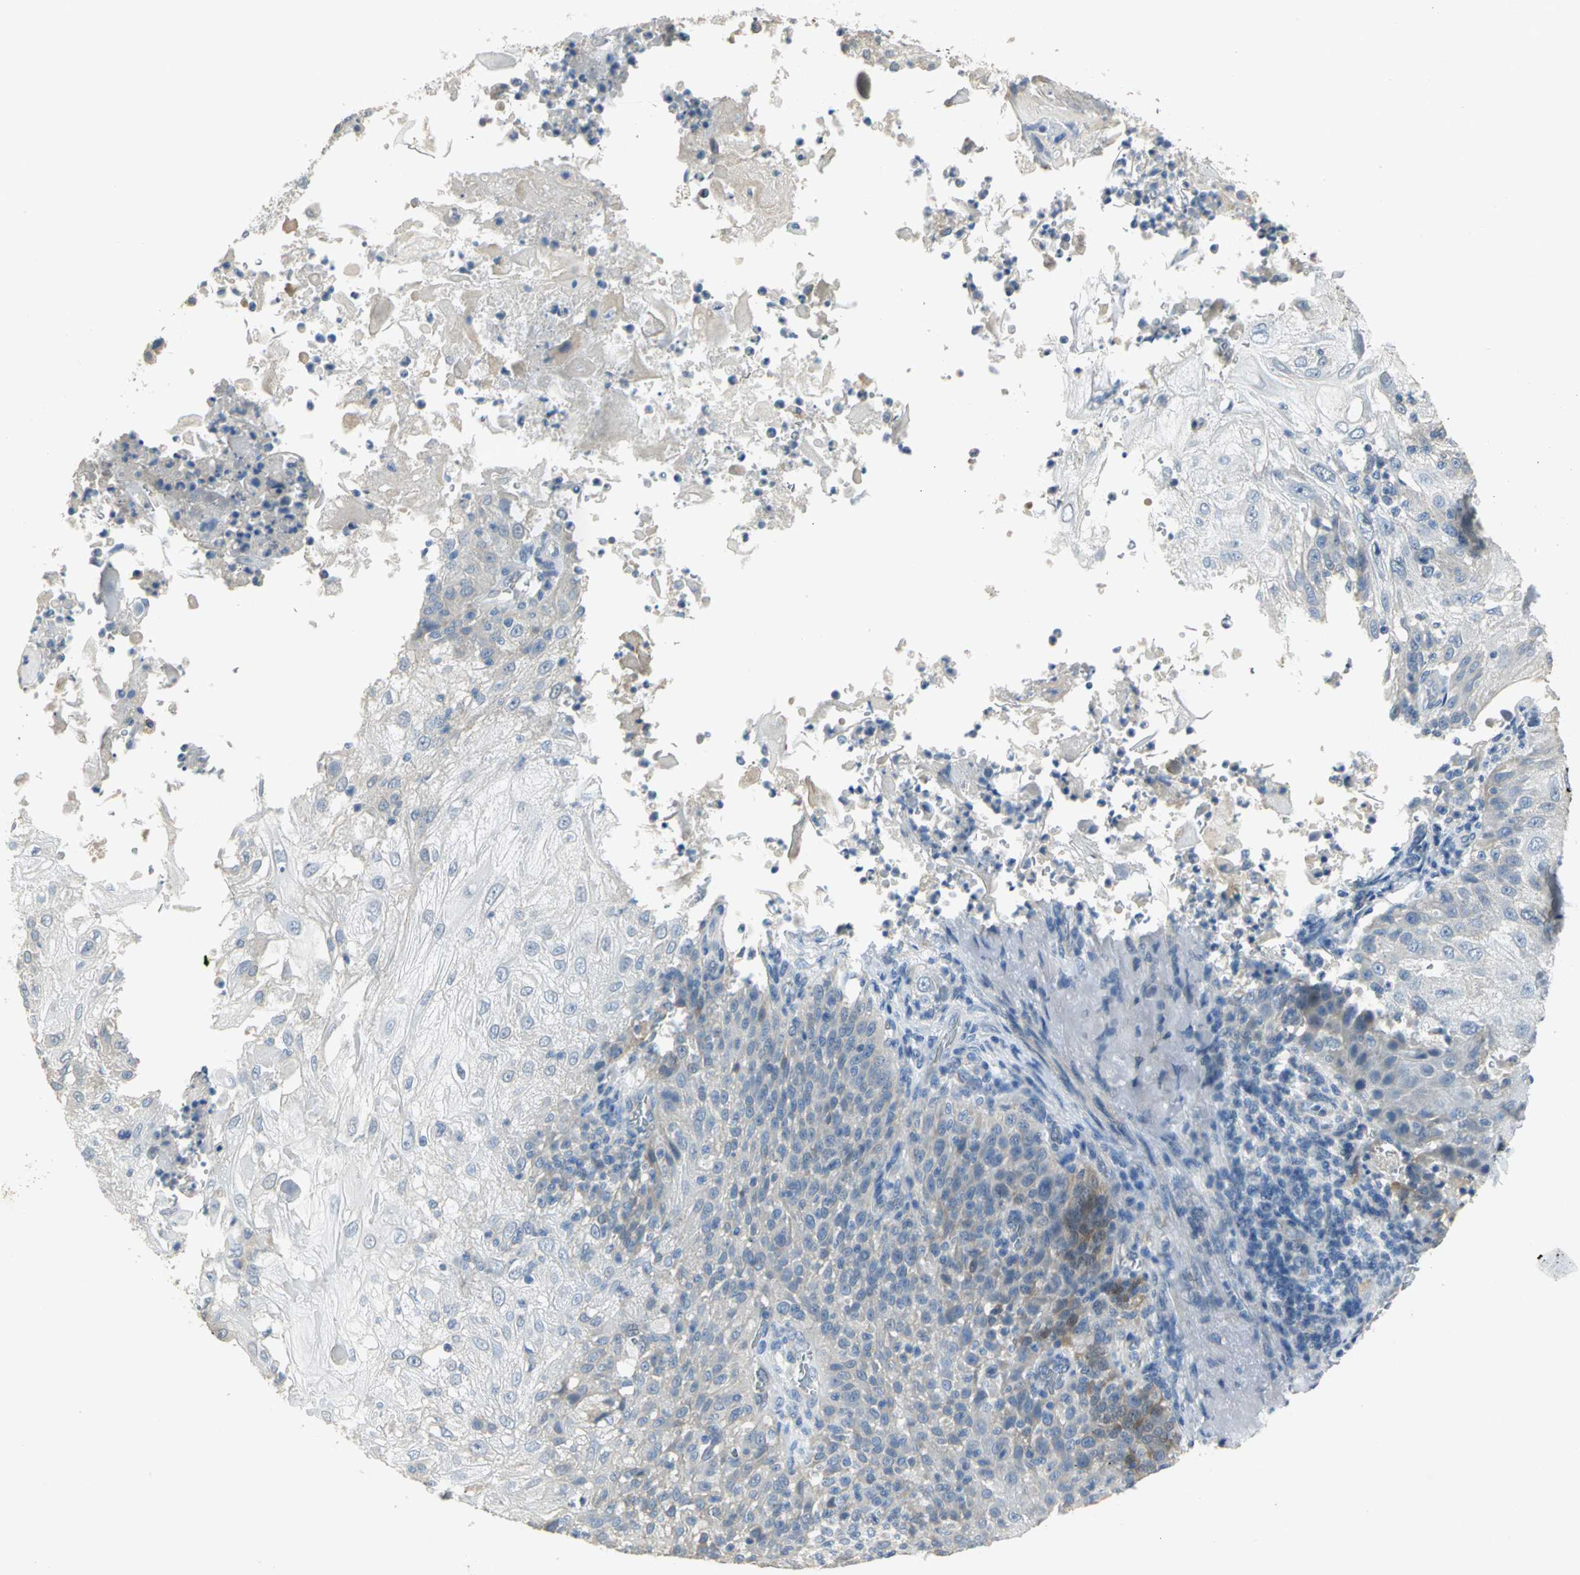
{"staining": {"intensity": "weak", "quantity": "<25%", "location": "cytoplasmic/membranous"}, "tissue": "skin cancer", "cell_type": "Tumor cells", "image_type": "cancer", "snomed": [{"axis": "morphology", "description": "Normal tissue, NOS"}, {"axis": "morphology", "description": "Squamous cell carcinoma, NOS"}, {"axis": "topography", "description": "Skin"}], "caption": "This is an immunohistochemistry photomicrograph of human skin cancer (squamous cell carcinoma). There is no positivity in tumor cells.", "gene": "IL17RB", "patient": {"sex": "female", "age": 83}}